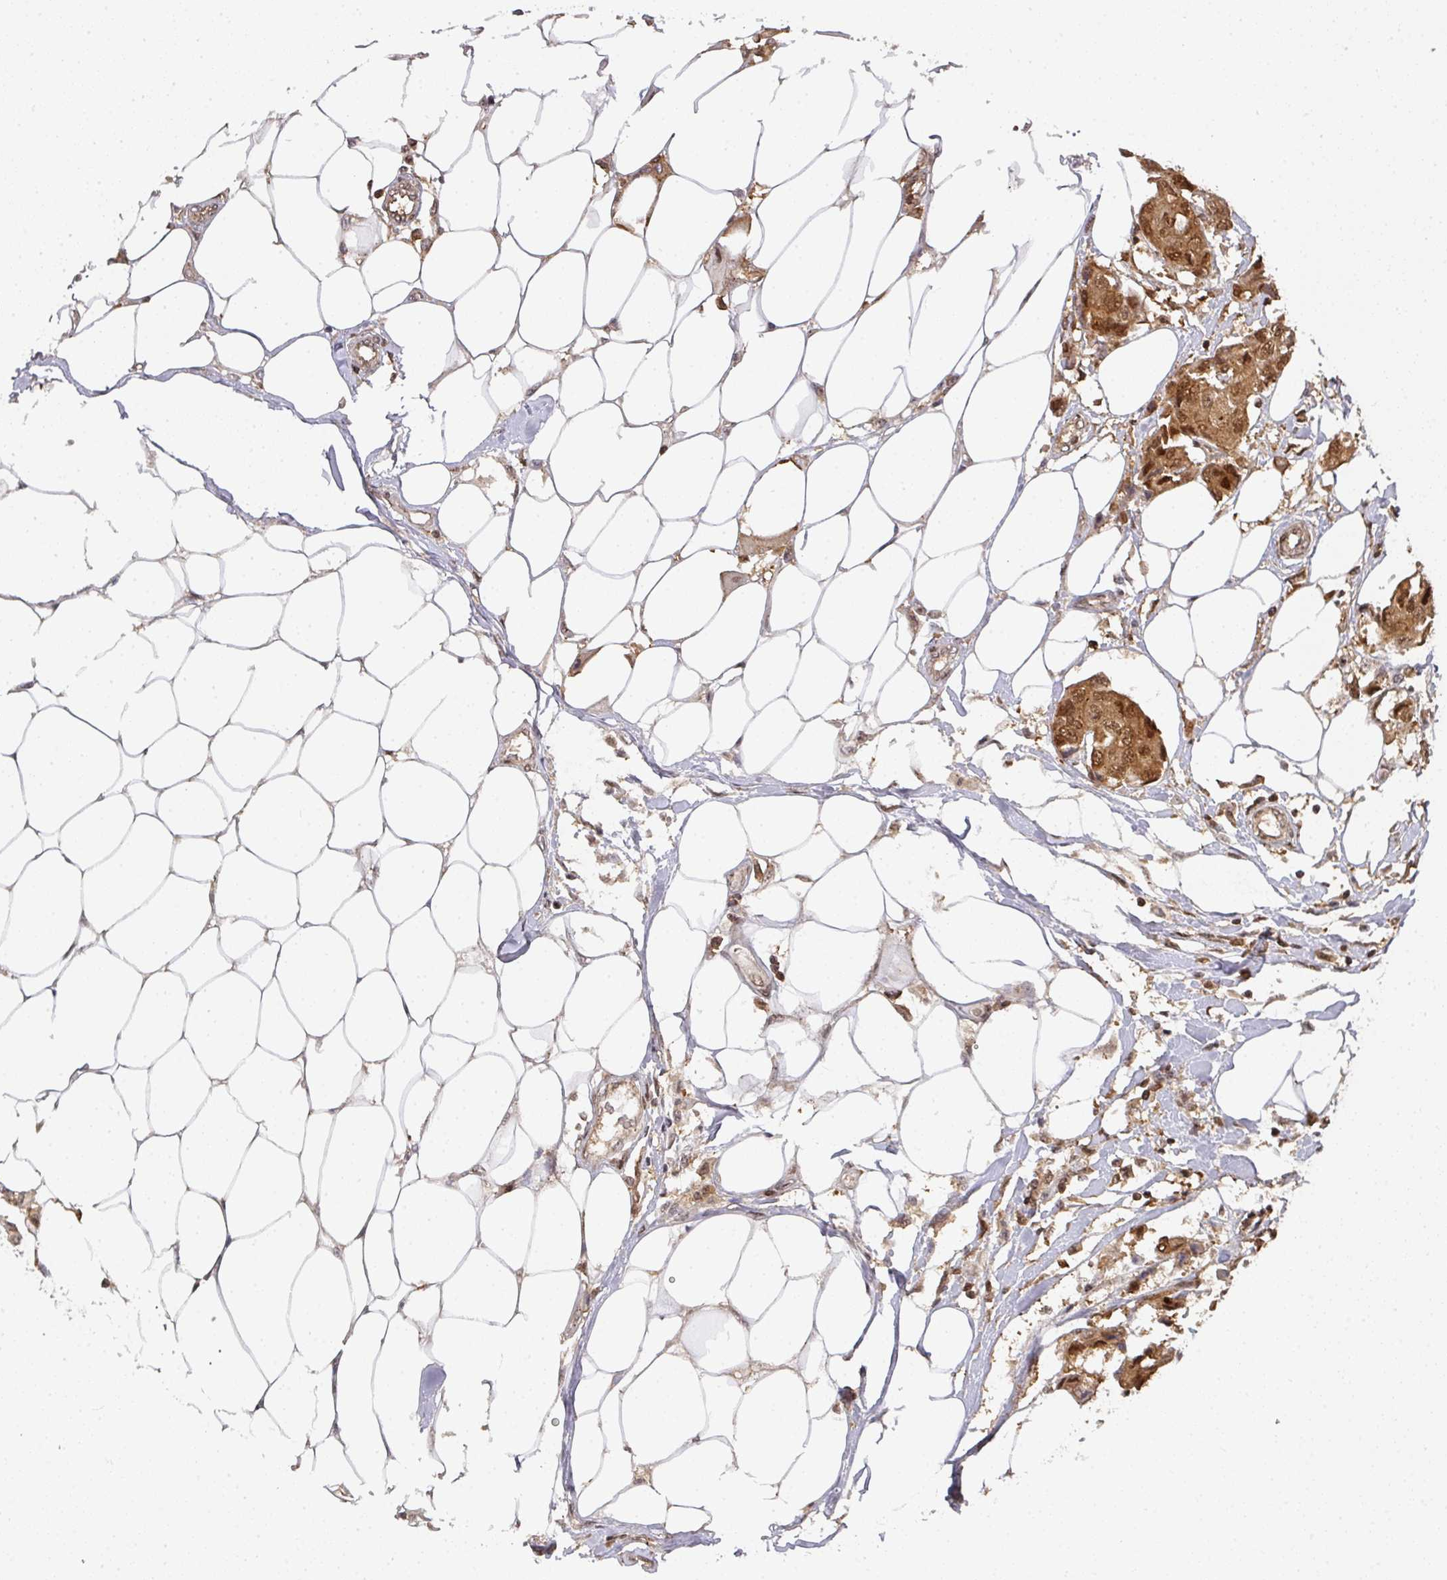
{"staining": {"intensity": "moderate", "quantity": ">75%", "location": "cytoplasmic/membranous,nuclear"}, "tissue": "breast cancer", "cell_type": "Tumor cells", "image_type": "cancer", "snomed": [{"axis": "morphology", "description": "Duct carcinoma"}, {"axis": "topography", "description": "Breast"}, {"axis": "topography", "description": "Lymph node"}], "caption": "Immunohistochemical staining of breast cancer (invasive ductal carcinoma) shows medium levels of moderate cytoplasmic/membranous and nuclear positivity in about >75% of tumor cells.", "gene": "DIDO1", "patient": {"sex": "female", "age": 80}}